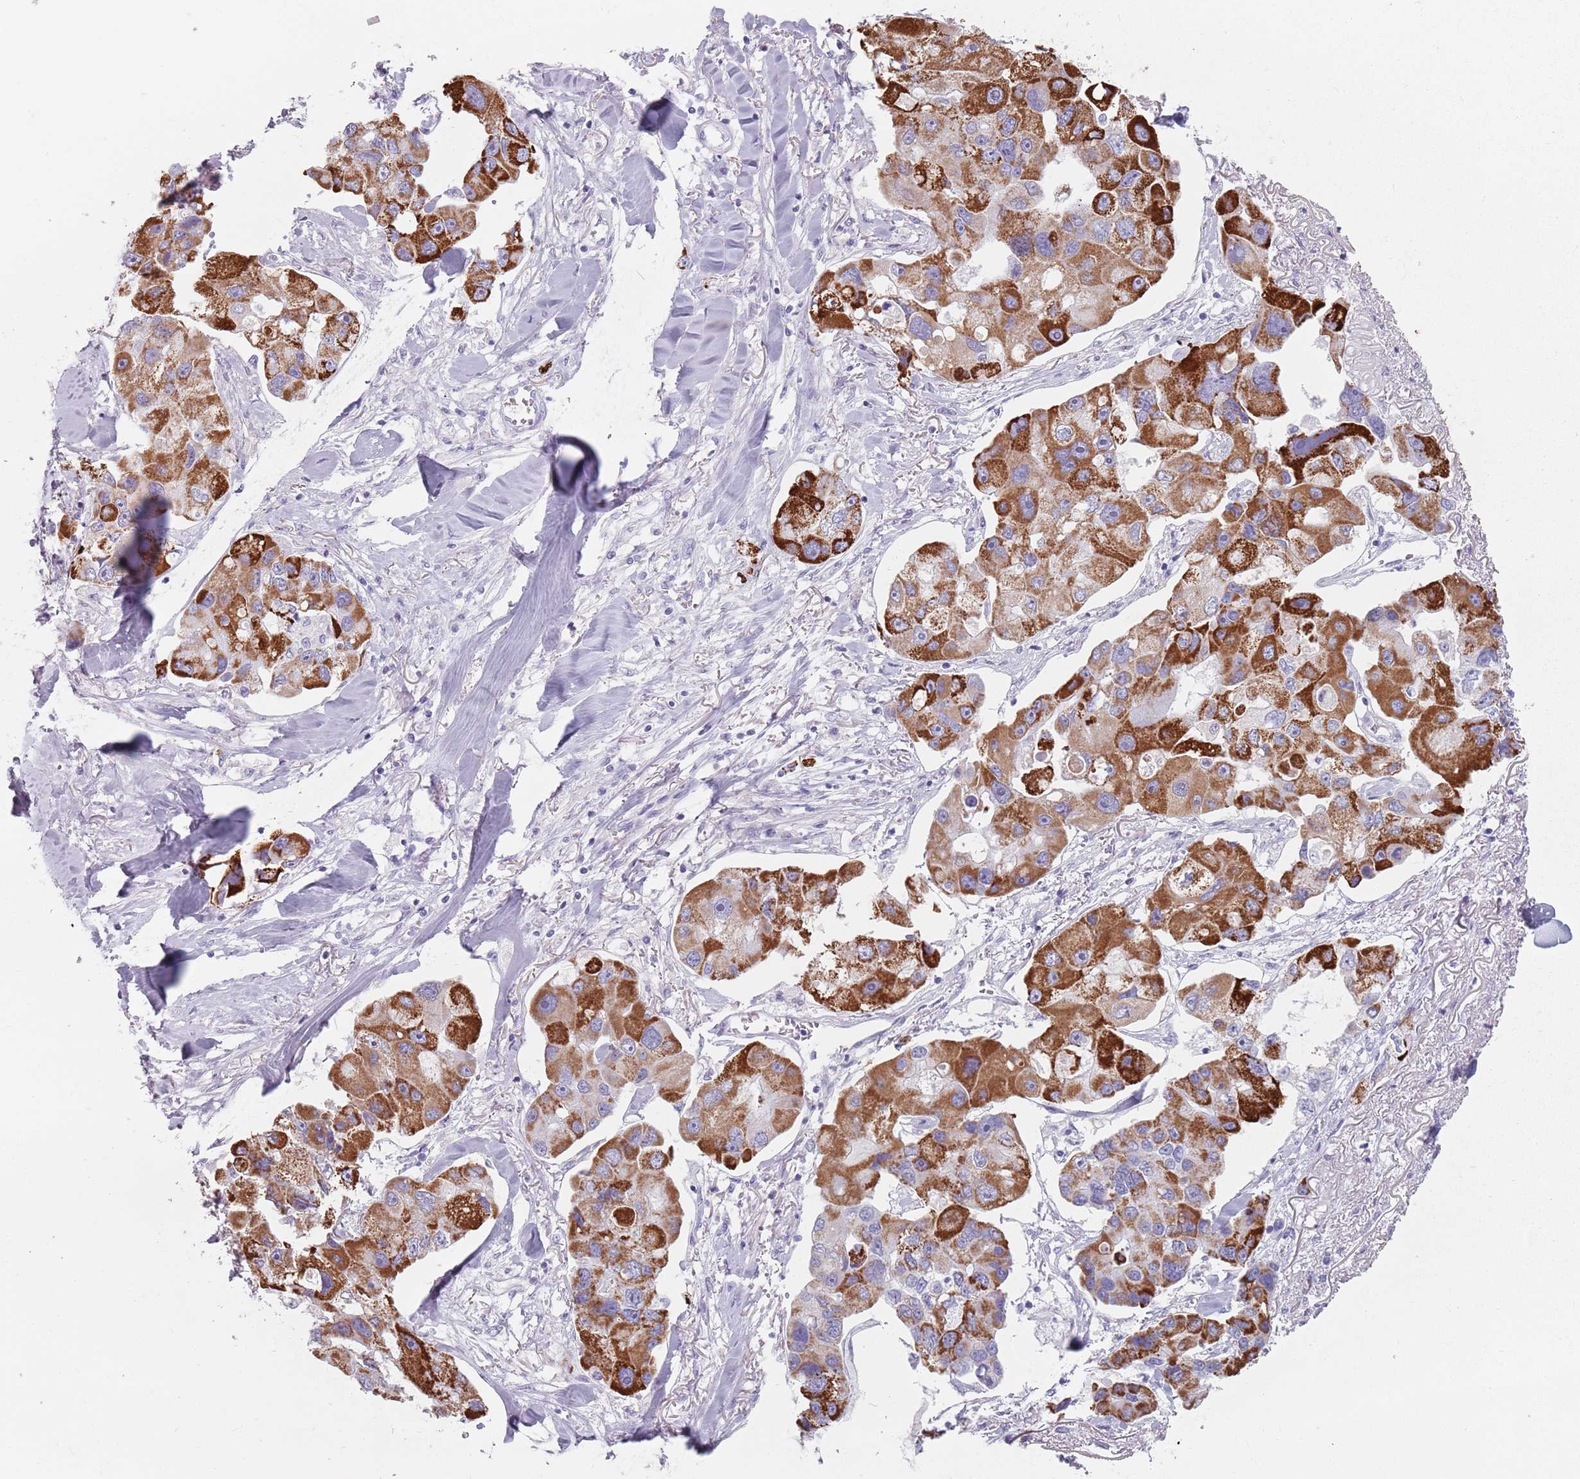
{"staining": {"intensity": "strong", "quantity": ">75%", "location": "cytoplasmic/membranous"}, "tissue": "lung cancer", "cell_type": "Tumor cells", "image_type": "cancer", "snomed": [{"axis": "morphology", "description": "Adenocarcinoma, NOS"}, {"axis": "topography", "description": "Lung"}], "caption": "Protein positivity by immunohistochemistry (IHC) shows strong cytoplasmic/membranous expression in about >75% of tumor cells in adenocarcinoma (lung).", "gene": "ZNF584", "patient": {"sex": "female", "age": 54}}